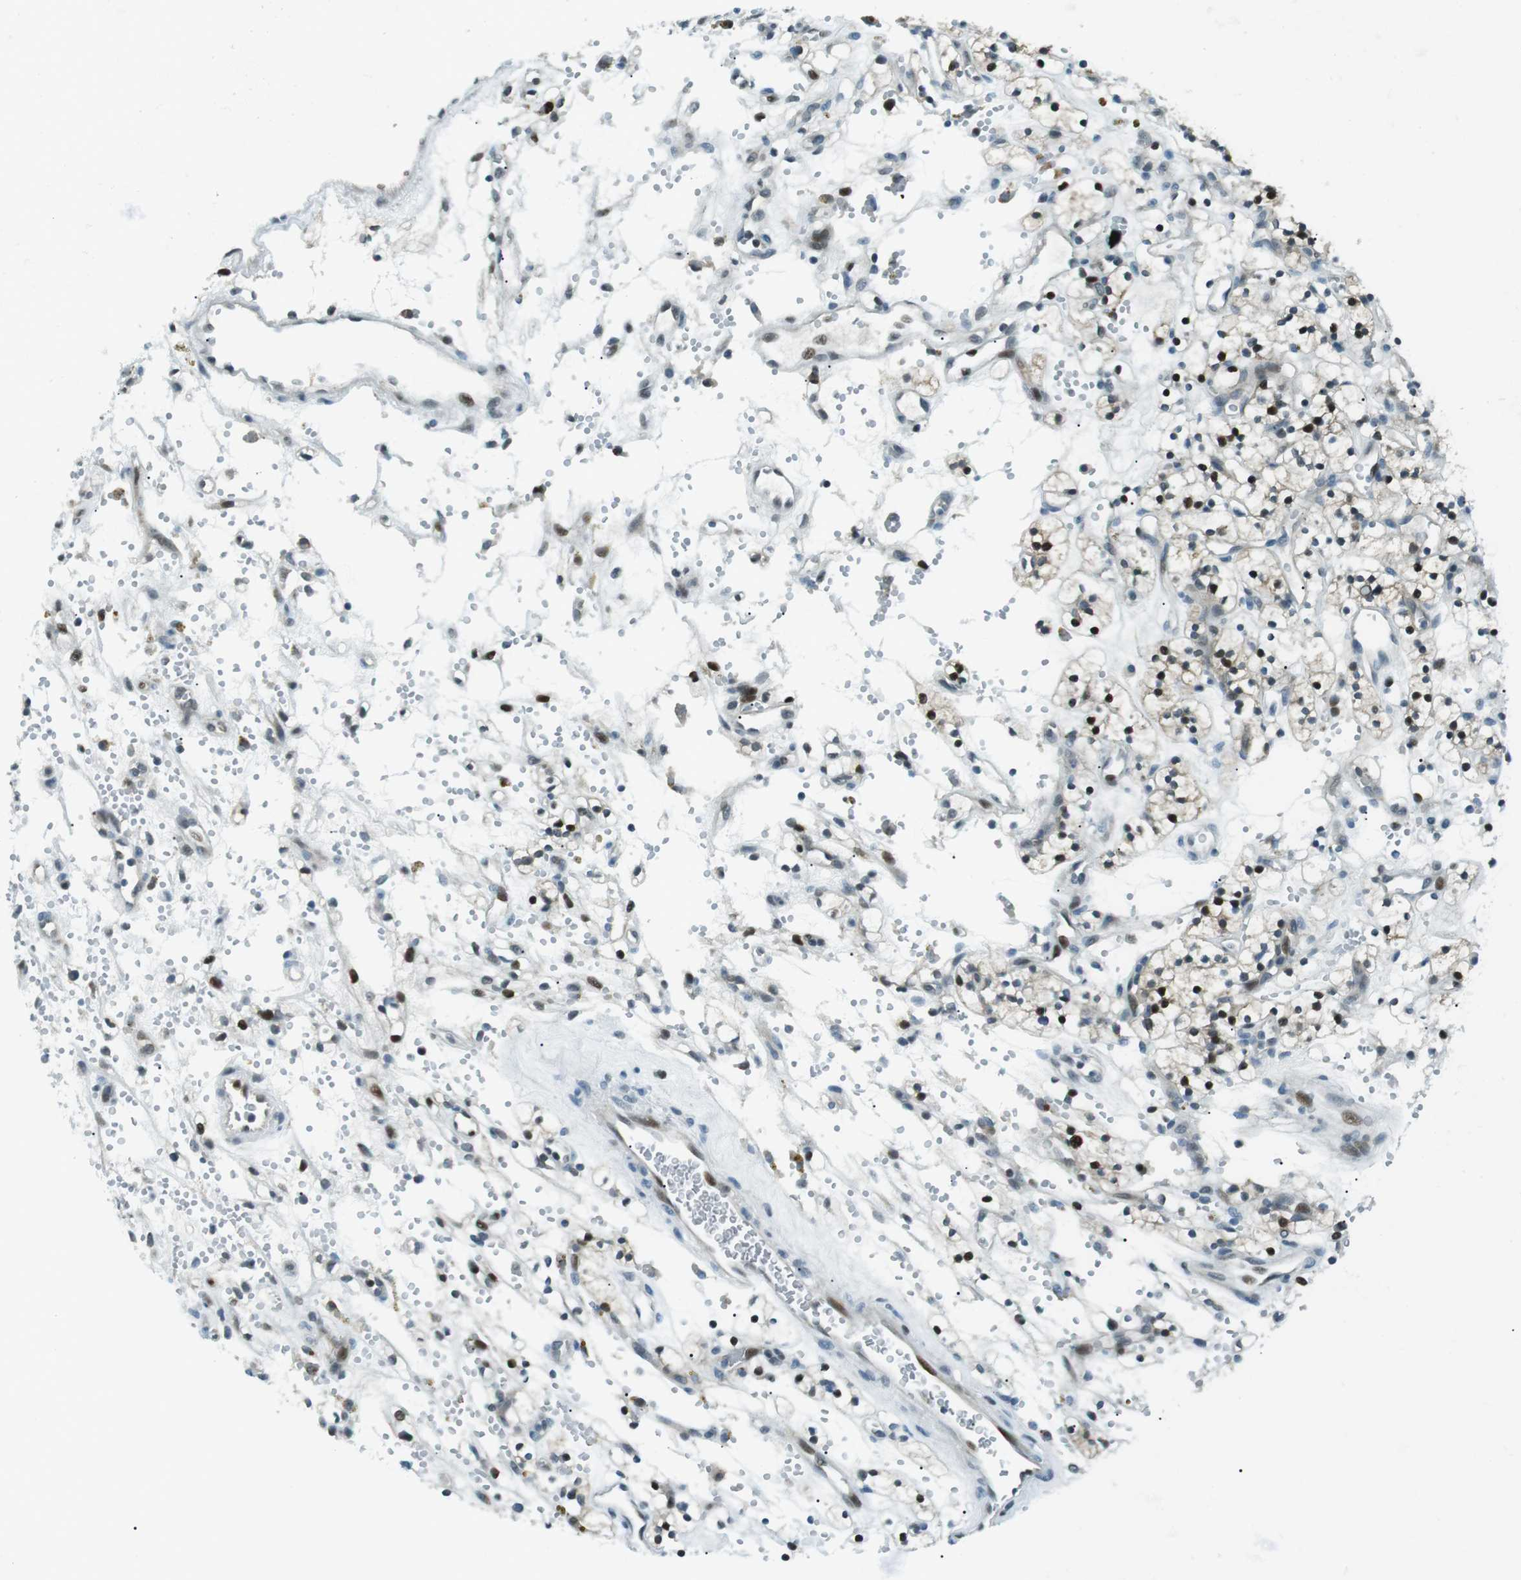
{"staining": {"intensity": "strong", "quantity": "25%-75%", "location": "nuclear"}, "tissue": "renal cancer", "cell_type": "Tumor cells", "image_type": "cancer", "snomed": [{"axis": "morphology", "description": "Adenocarcinoma, NOS"}, {"axis": "topography", "description": "Kidney"}], "caption": "Strong nuclear staining is seen in approximately 25%-75% of tumor cells in adenocarcinoma (renal). (Stains: DAB in brown, nuclei in blue, Microscopy: brightfield microscopy at high magnification).", "gene": "PJA1", "patient": {"sex": "female", "age": 57}}